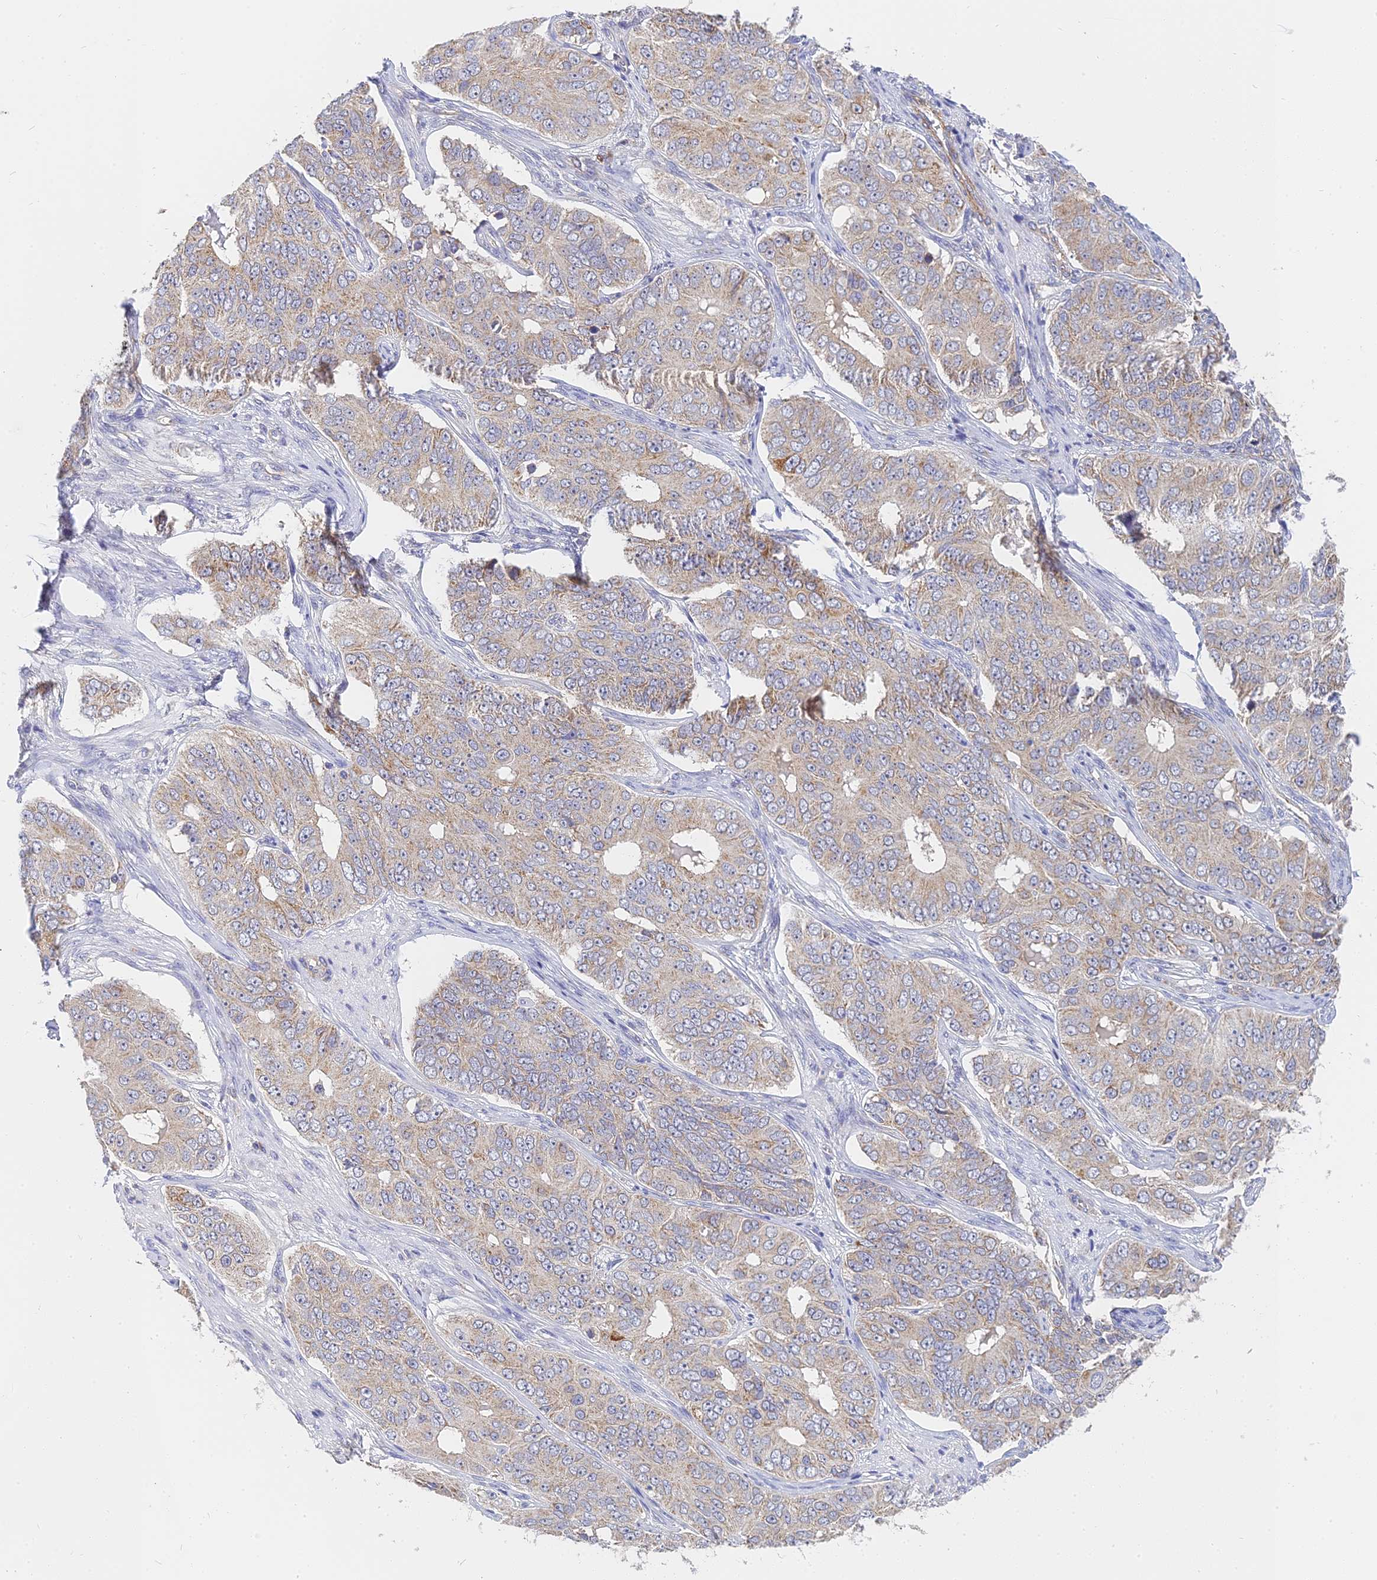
{"staining": {"intensity": "weak", "quantity": ">75%", "location": "cytoplasmic/membranous"}, "tissue": "ovarian cancer", "cell_type": "Tumor cells", "image_type": "cancer", "snomed": [{"axis": "morphology", "description": "Carcinoma, endometroid"}, {"axis": "topography", "description": "Ovary"}], "caption": "Protein staining demonstrates weak cytoplasmic/membranous positivity in approximately >75% of tumor cells in ovarian cancer. (Brightfield microscopy of DAB IHC at high magnification).", "gene": "MRPL15", "patient": {"sex": "female", "age": 51}}